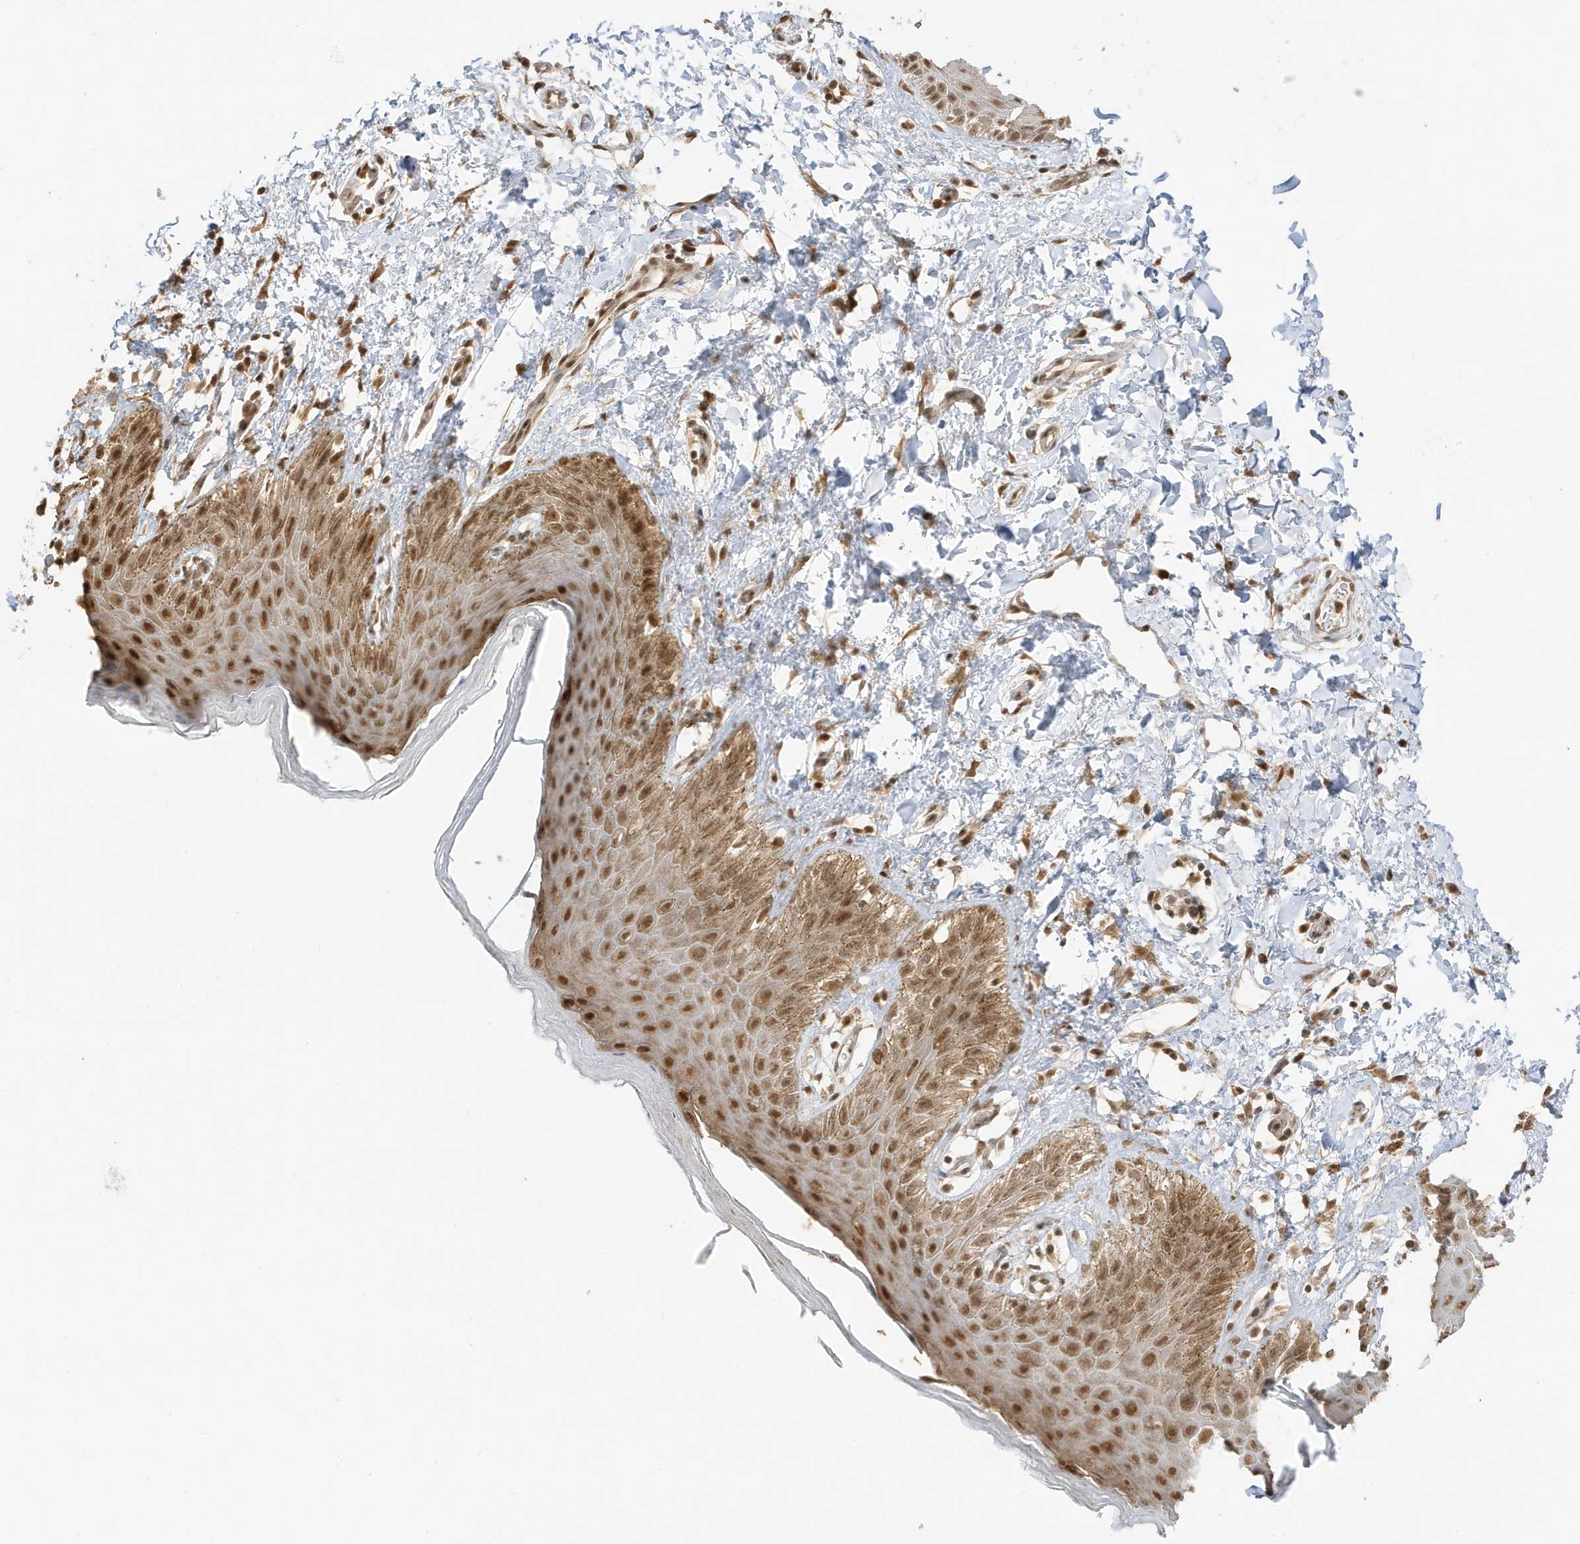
{"staining": {"intensity": "moderate", "quantity": ">75%", "location": "cytoplasmic/membranous,nuclear"}, "tissue": "skin", "cell_type": "Epidermal cells", "image_type": "normal", "snomed": [{"axis": "morphology", "description": "Normal tissue, NOS"}, {"axis": "topography", "description": "Anal"}], "caption": "Immunohistochemistry of normal skin shows medium levels of moderate cytoplasmic/membranous,nuclear expression in about >75% of epidermal cells. (IHC, brightfield microscopy, high magnification).", "gene": "ZBTB41", "patient": {"sex": "male", "age": 44}}